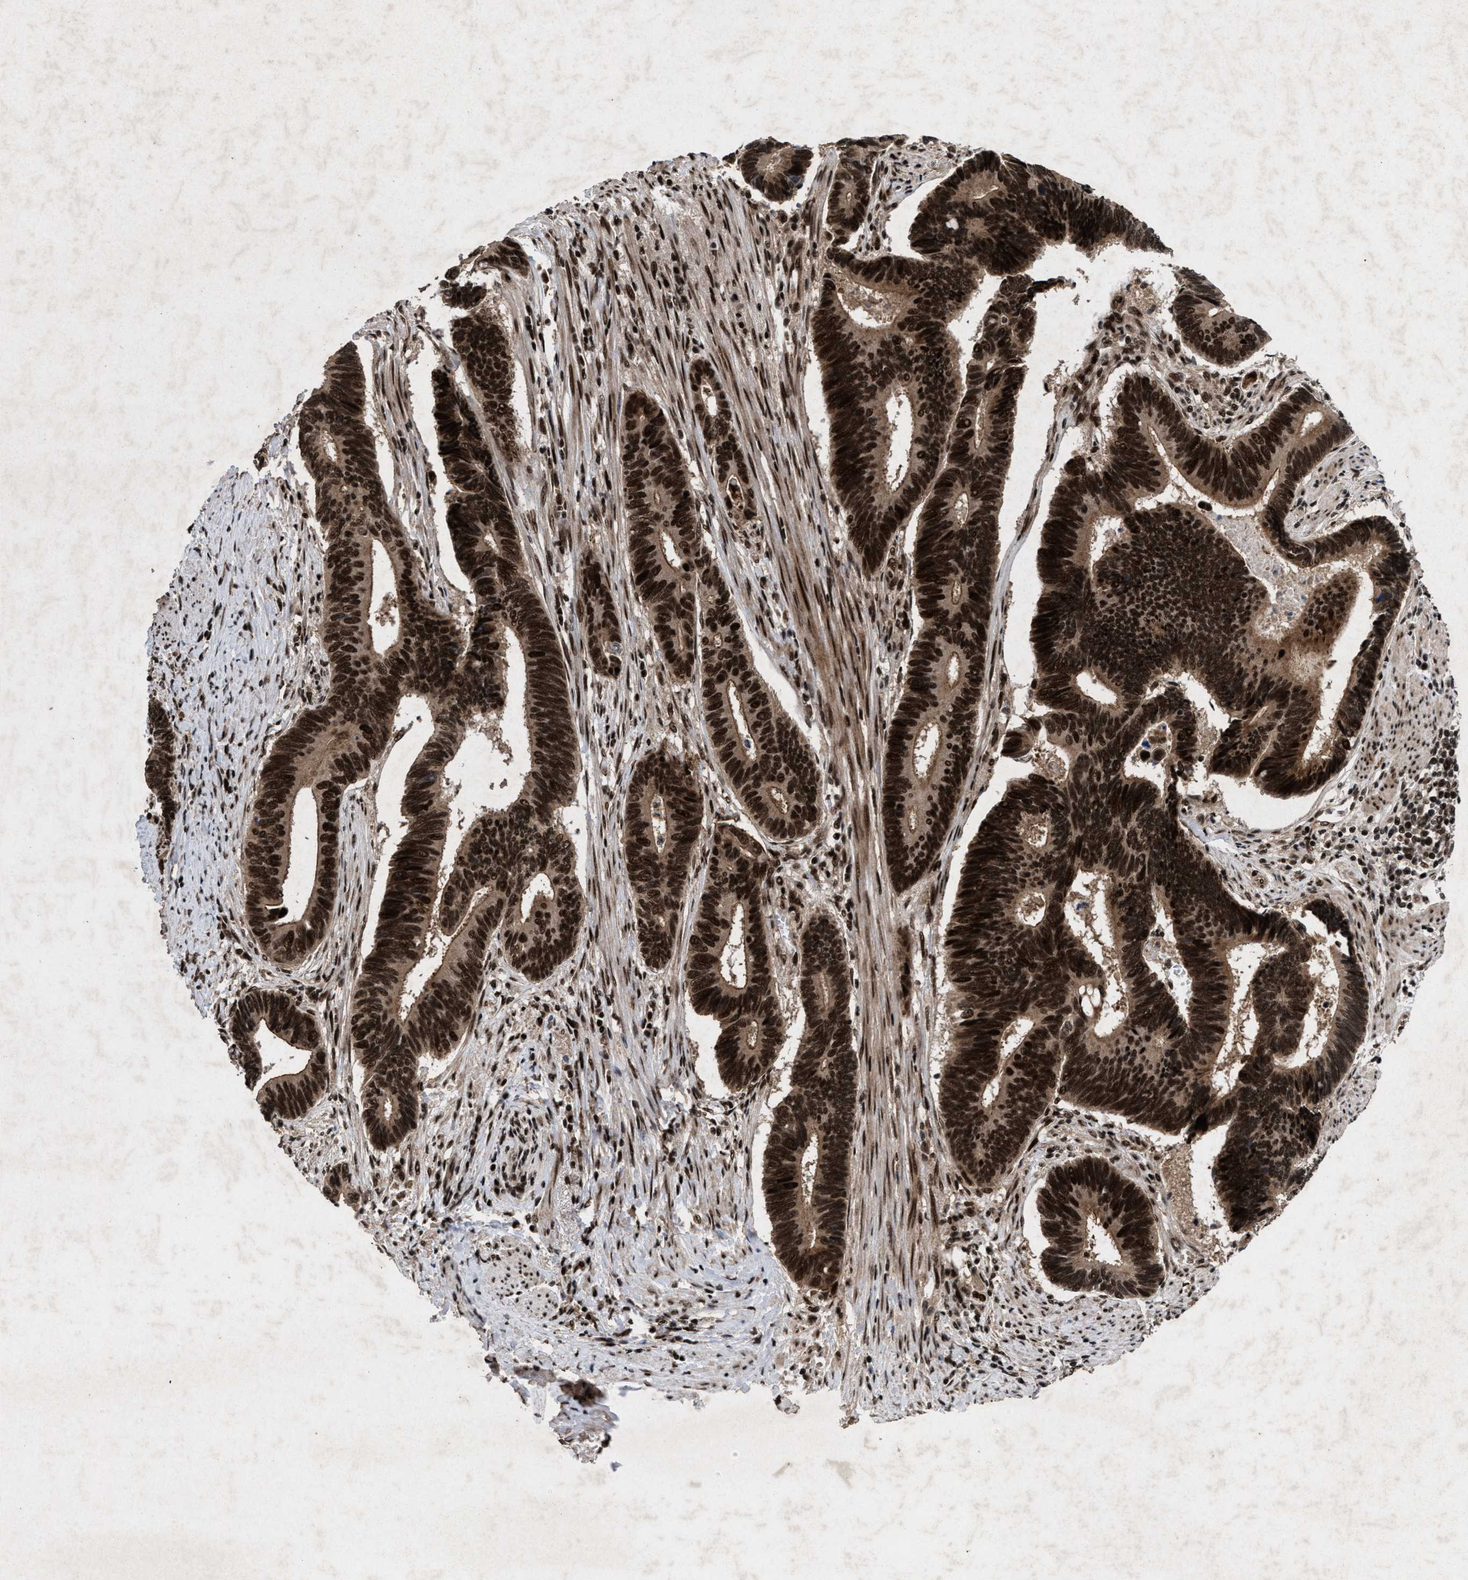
{"staining": {"intensity": "strong", "quantity": ">75%", "location": "cytoplasmic/membranous,nuclear"}, "tissue": "pancreatic cancer", "cell_type": "Tumor cells", "image_type": "cancer", "snomed": [{"axis": "morphology", "description": "Adenocarcinoma, NOS"}, {"axis": "topography", "description": "Pancreas"}], "caption": "A photomicrograph of adenocarcinoma (pancreatic) stained for a protein demonstrates strong cytoplasmic/membranous and nuclear brown staining in tumor cells.", "gene": "WIZ", "patient": {"sex": "female", "age": 70}}